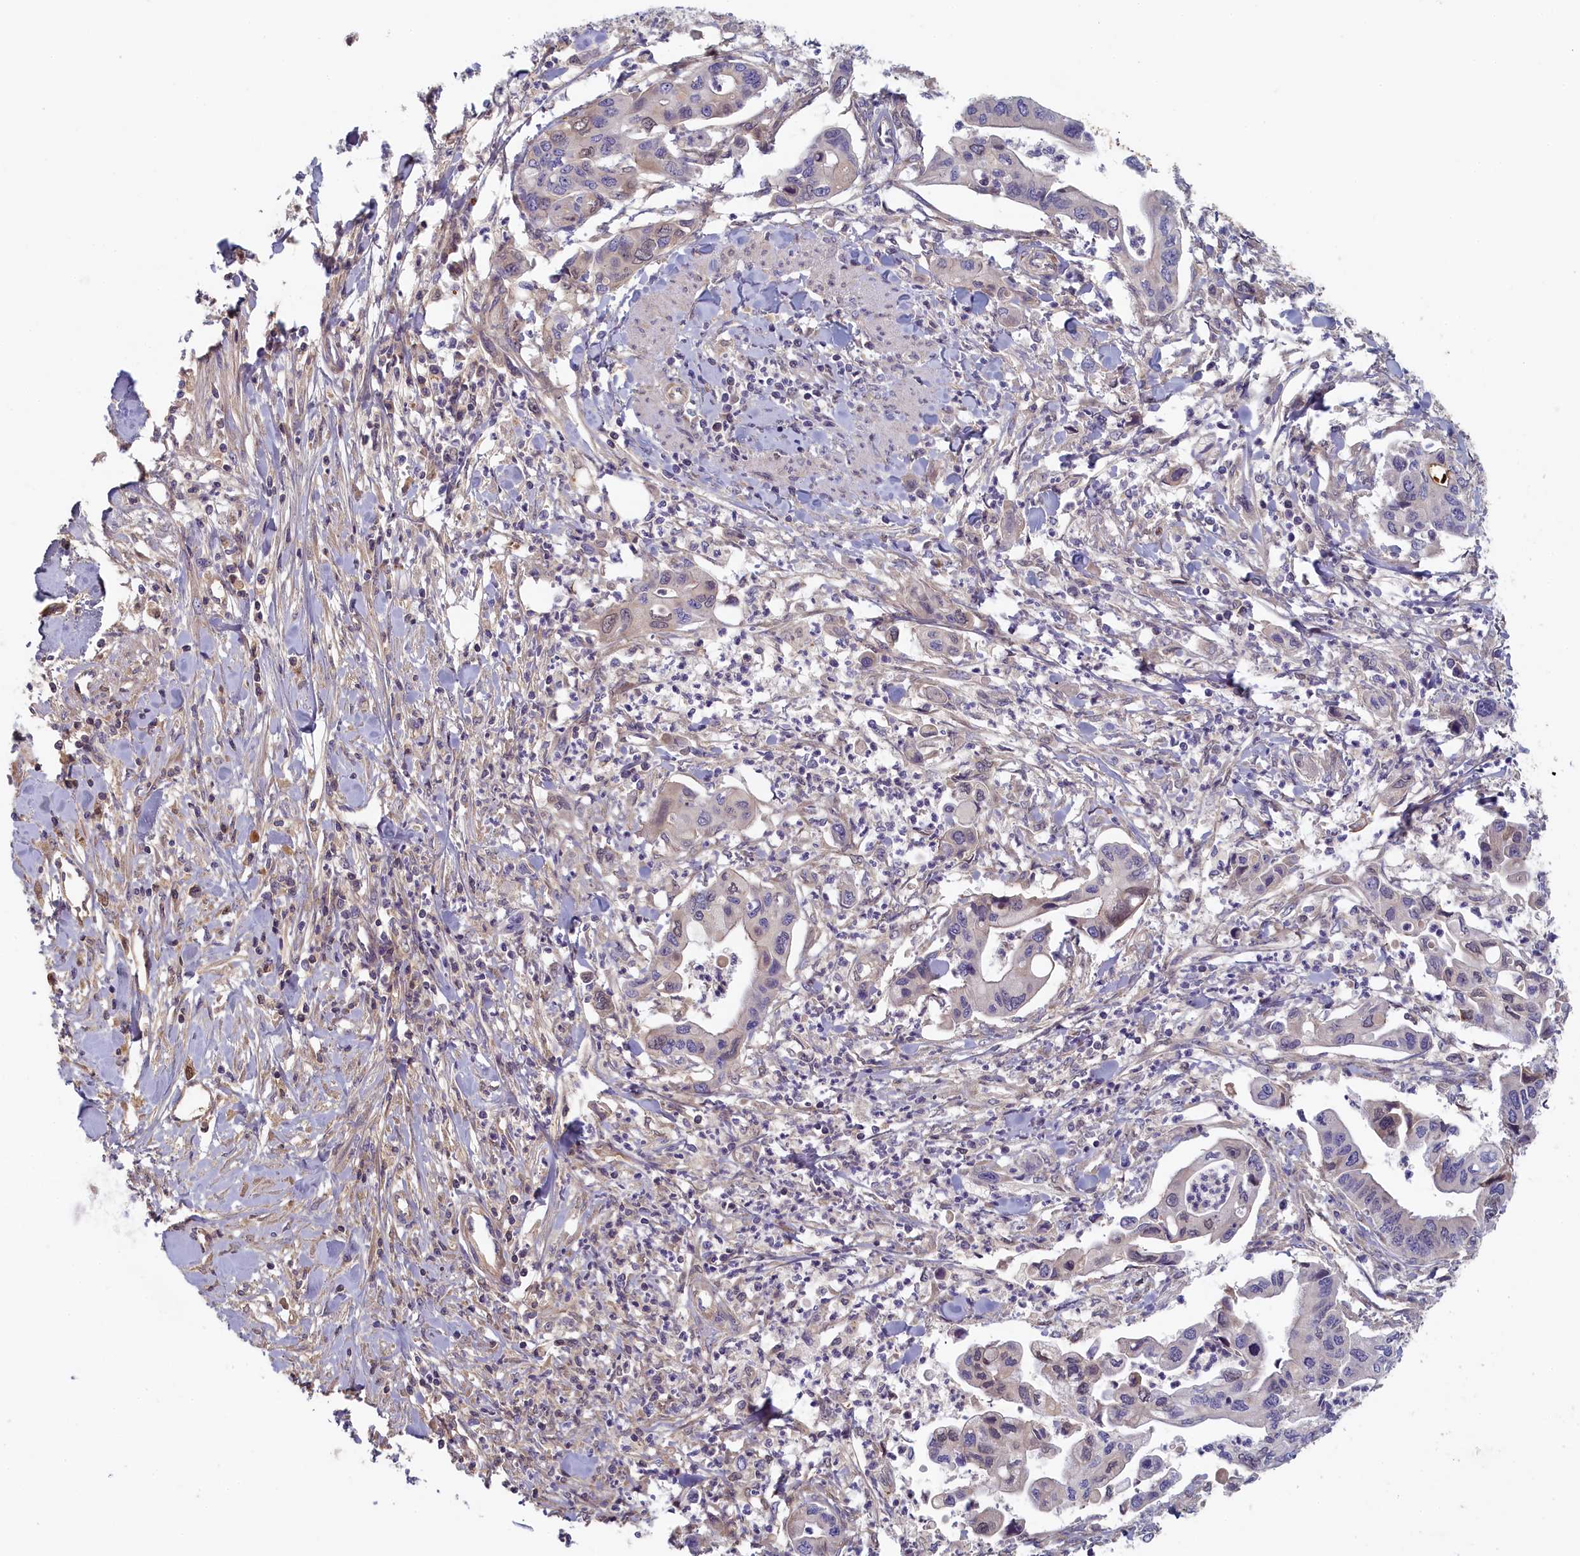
{"staining": {"intensity": "weak", "quantity": "<25%", "location": "cytoplasmic/membranous"}, "tissue": "pancreatic cancer", "cell_type": "Tumor cells", "image_type": "cancer", "snomed": [{"axis": "morphology", "description": "Adenocarcinoma, NOS"}, {"axis": "topography", "description": "Pancreas"}], "caption": "Micrograph shows no protein staining in tumor cells of pancreatic cancer tissue.", "gene": "STX16", "patient": {"sex": "female", "age": 50}}